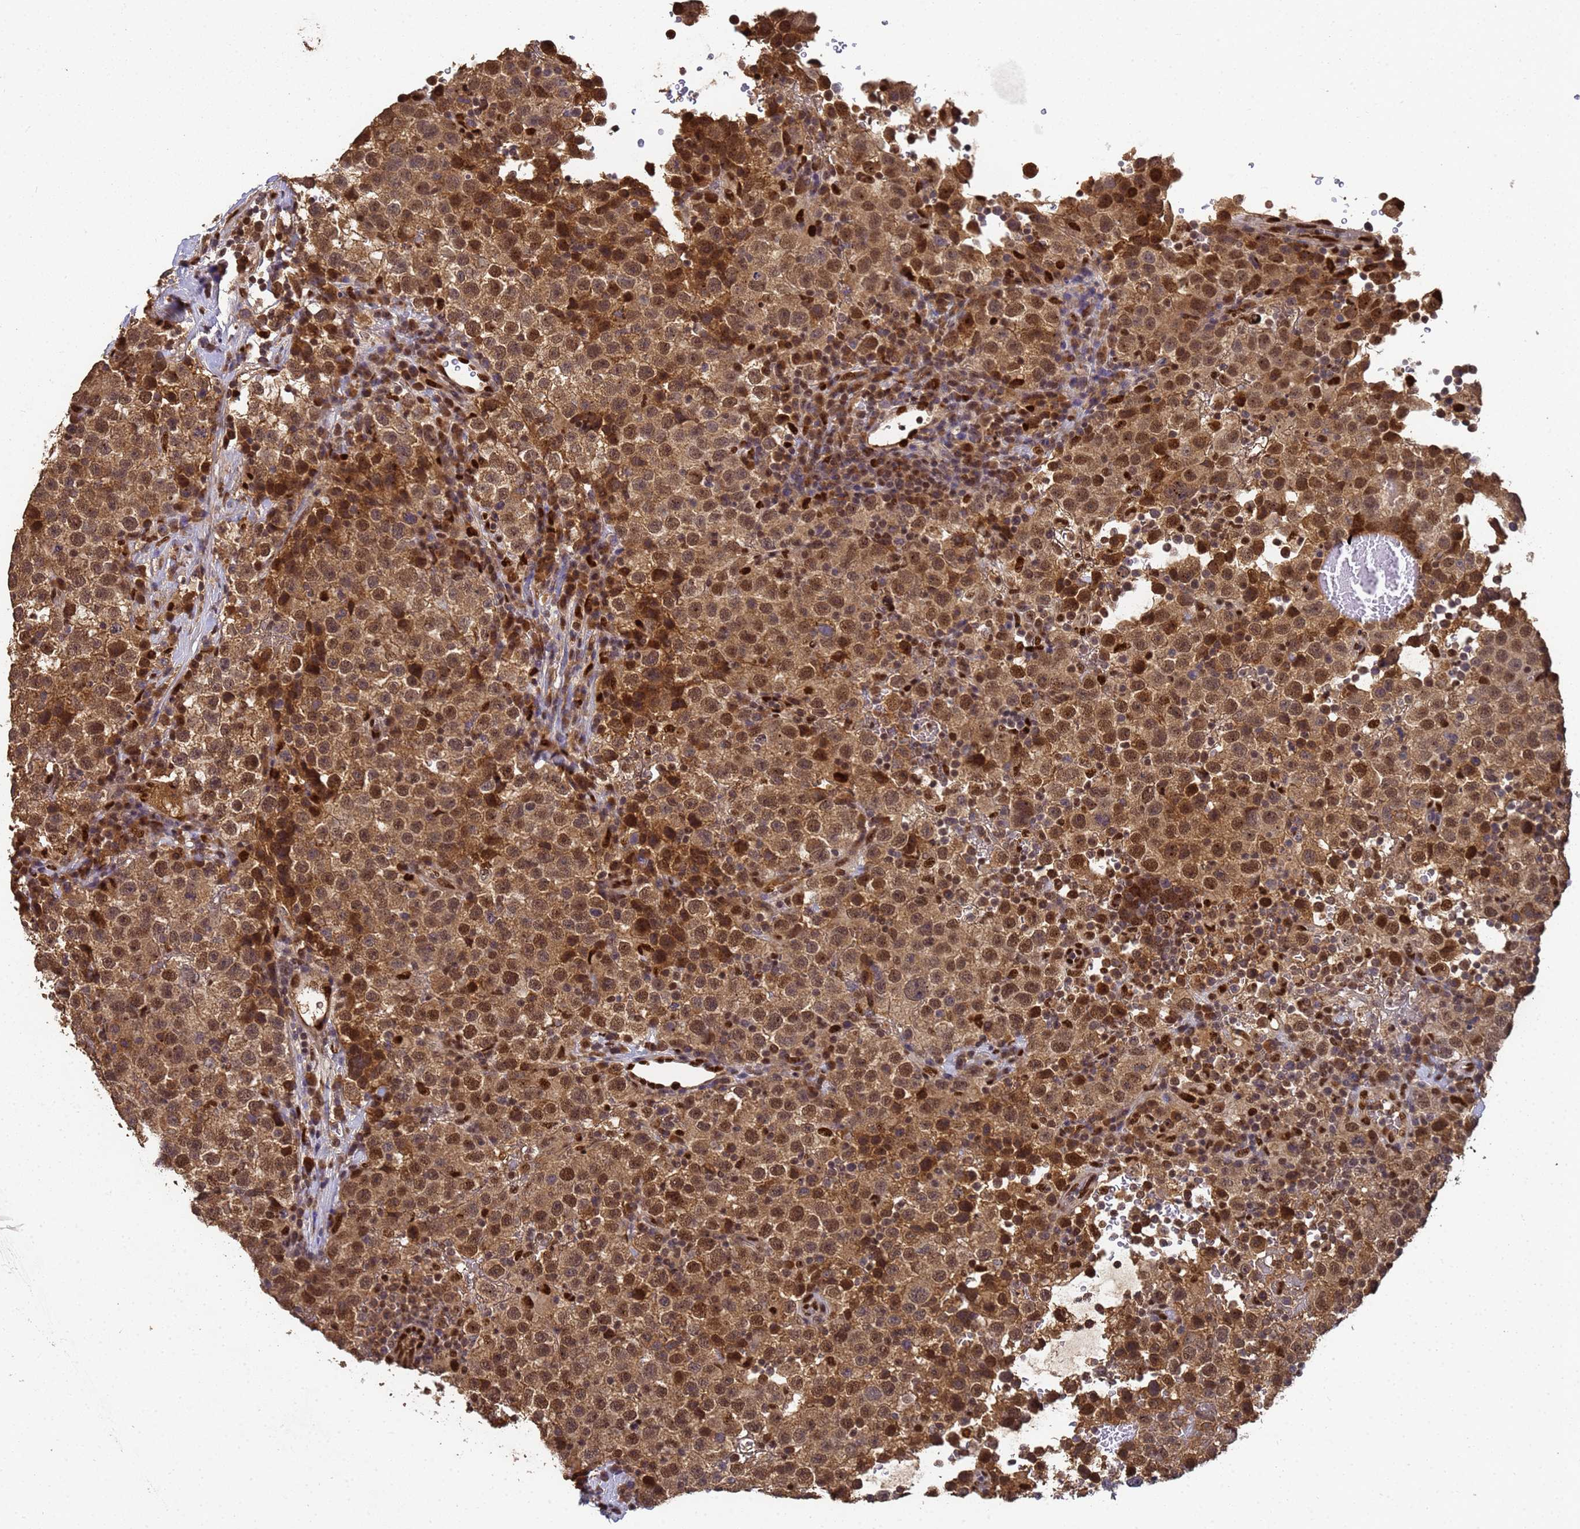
{"staining": {"intensity": "moderate", "quantity": ">75%", "location": "cytoplasmic/membranous,nuclear"}, "tissue": "testis cancer", "cell_type": "Tumor cells", "image_type": "cancer", "snomed": [{"axis": "morphology", "description": "Seminoma, NOS"}, {"axis": "topography", "description": "Testis"}], "caption": "The image displays a brown stain indicating the presence of a protein in the cytoplasmic/membranous and nuclear of tumor cells in testis cancer.", "gene": "SECISBP2", "patient": {"sex": "male", "age": 22}}